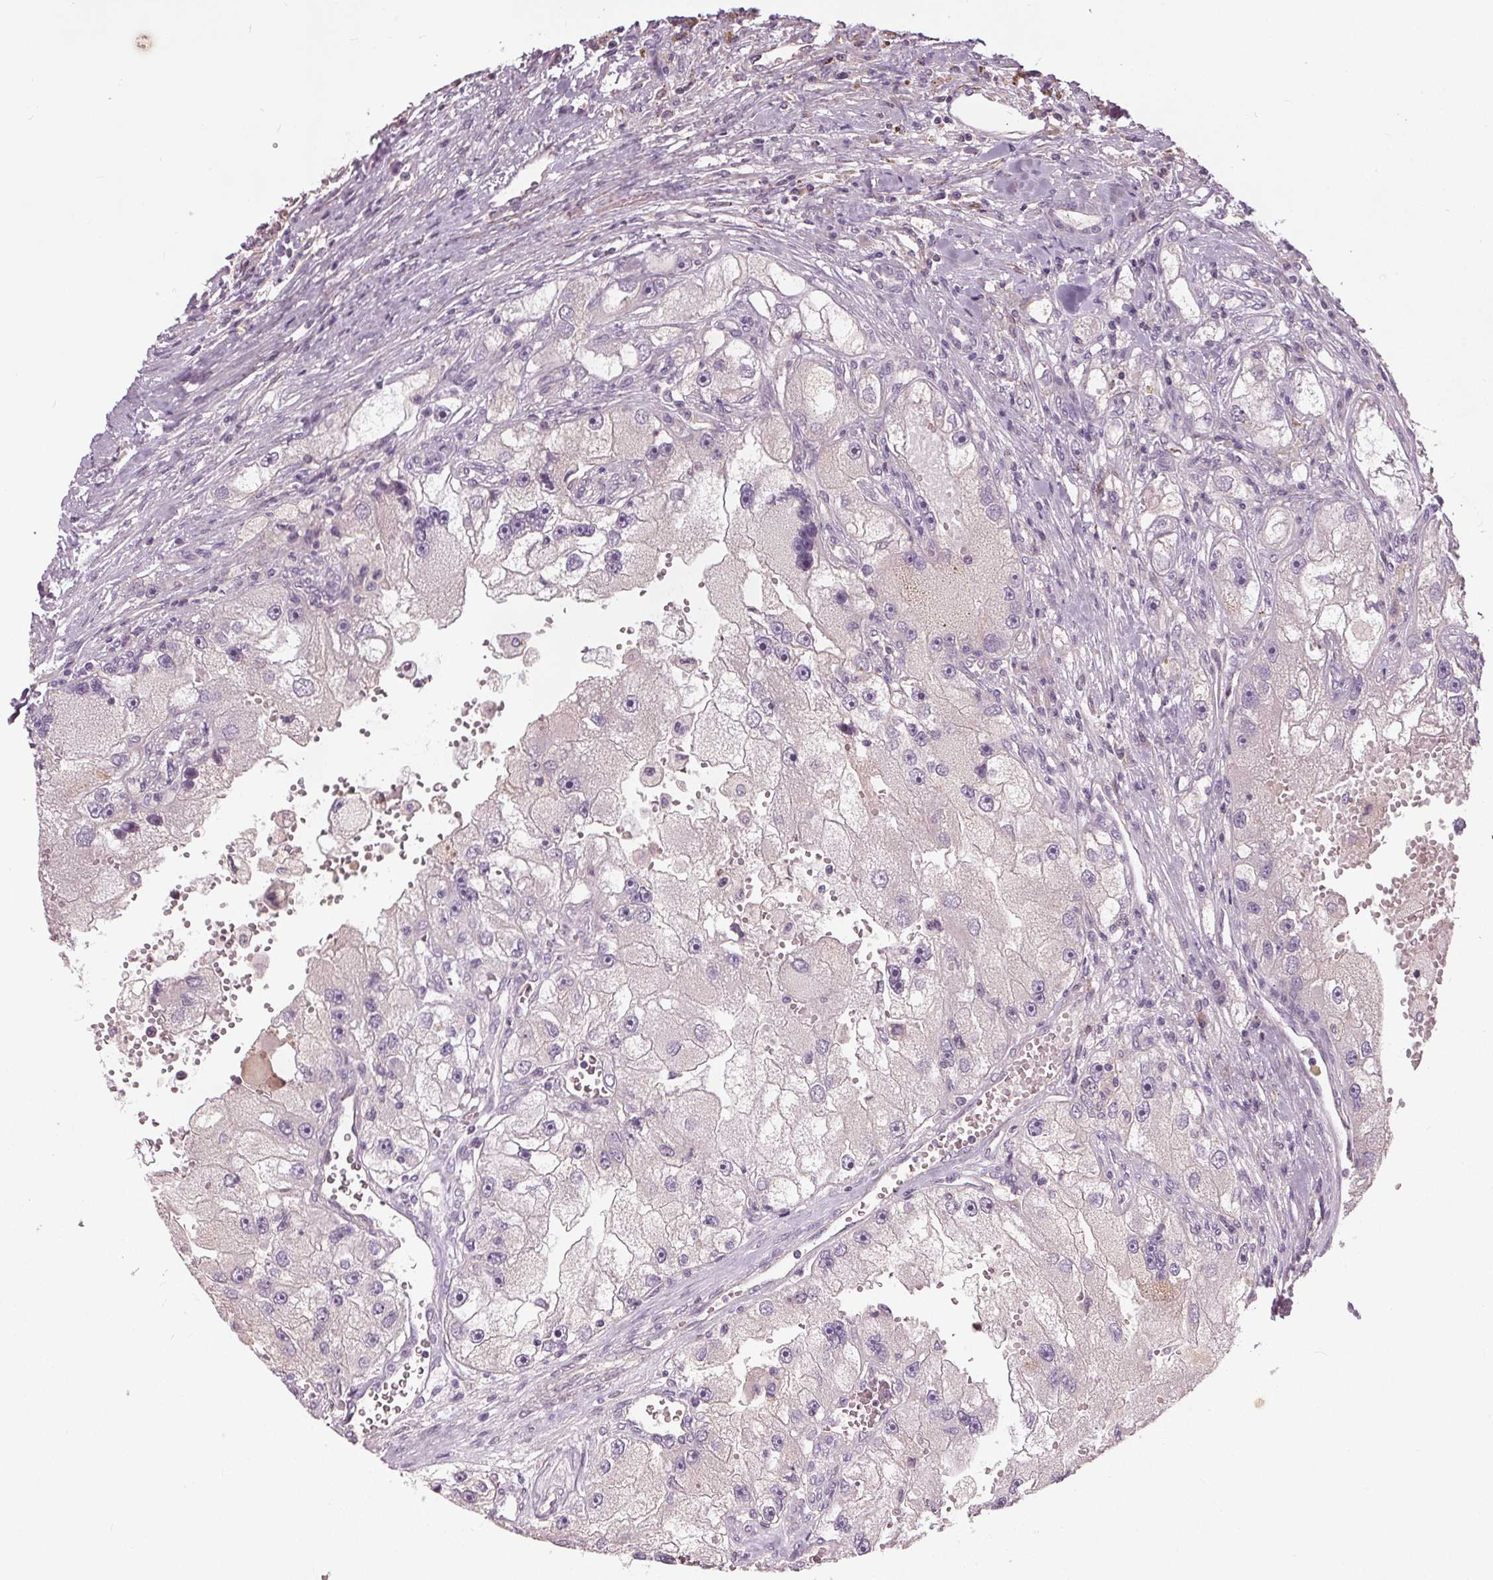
{"staining": {"intensity": "negative", "quantity": "none", "location": "none"}, "tissue": "renal cancer", "cell_type": "Tumor cells", "image_type": "cancer", "snomed": [{"axis": "morphology", "description": "Adenocarcinoma, NOS"}, {"axis": "topography", "description": "Kidney"}], "caption": "DAB immunohistochemical staining of human renal adenocarcinoma reveals no significant staining in tumor cells.", "gene": "PDGFD", "patient": {"sex": "male", "age": 63}}